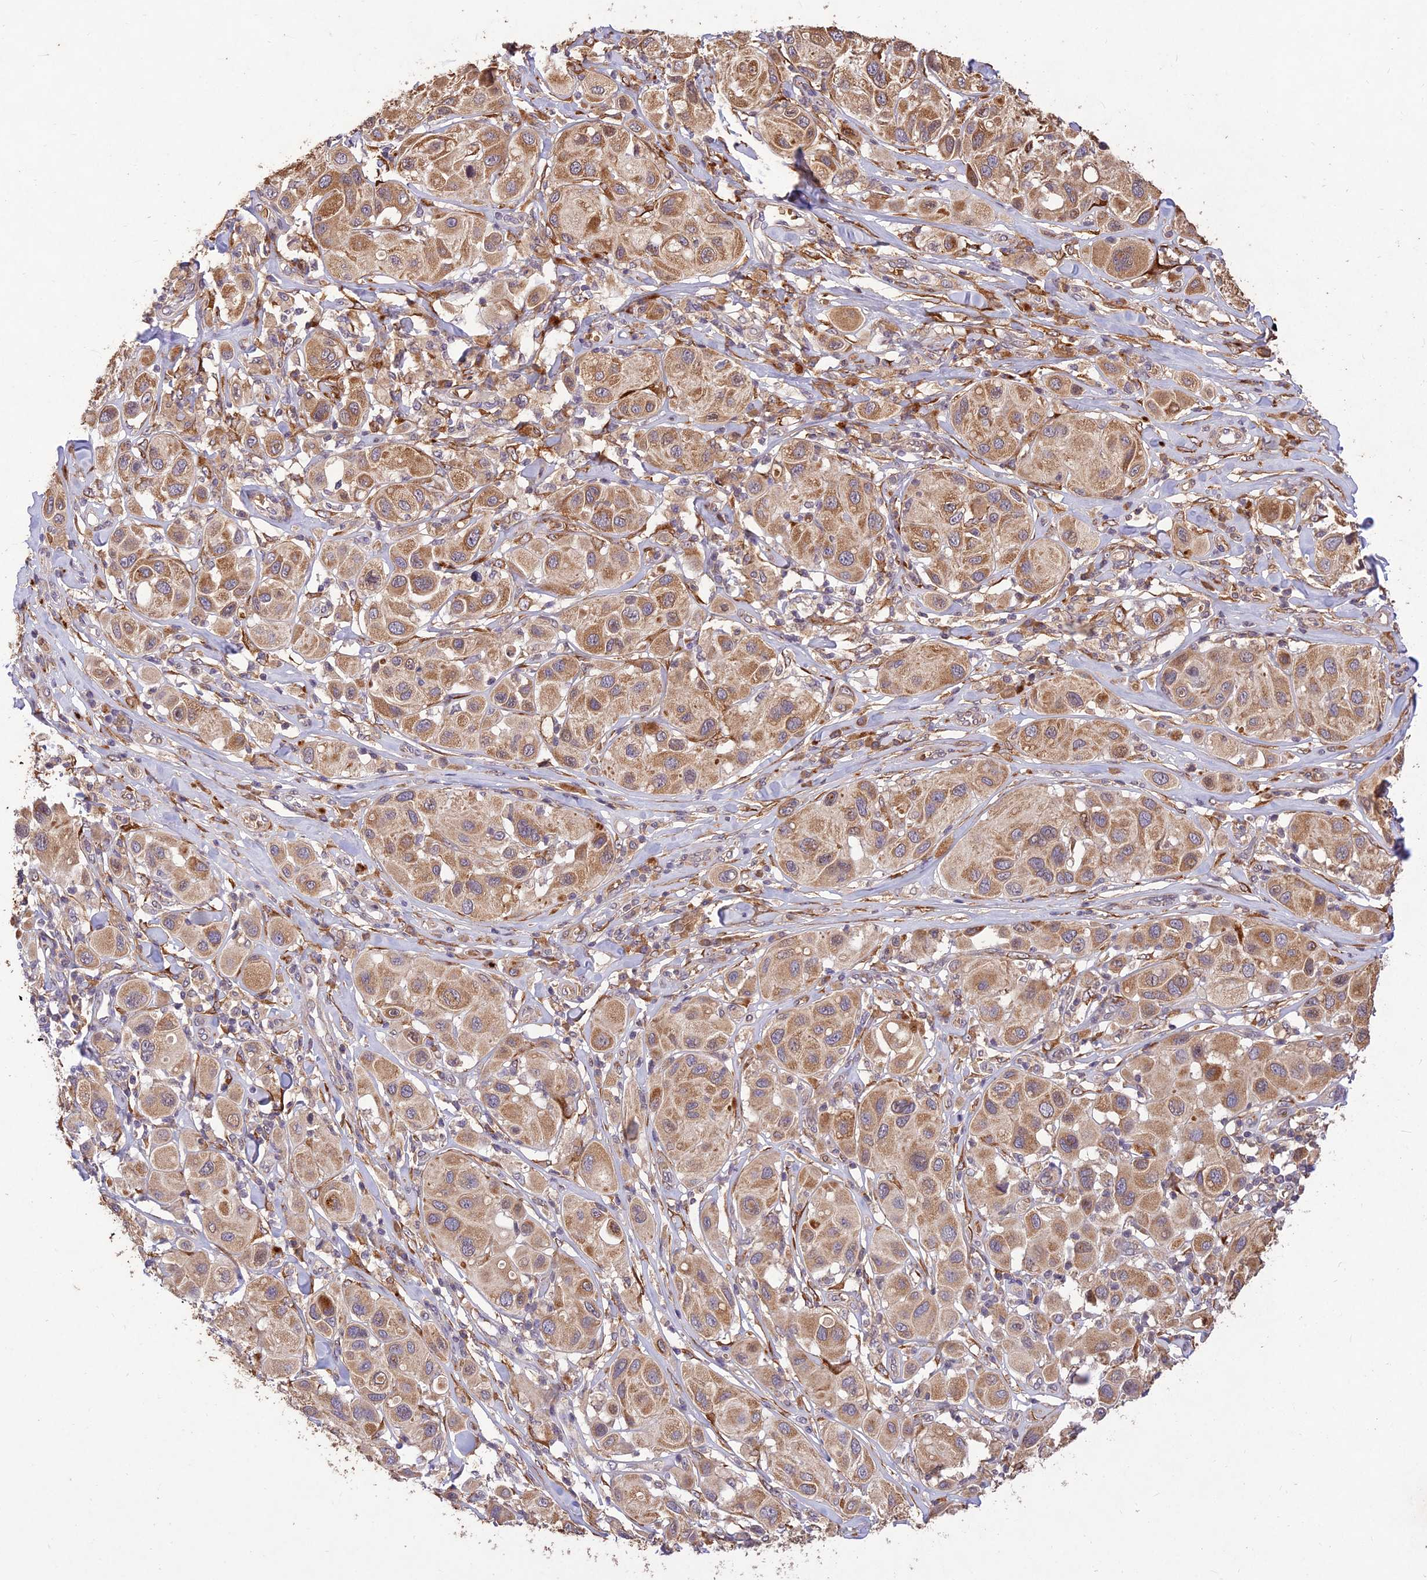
{"staining": {"intensity": "moderate", "quantity": ">75%", "location": "cytoplasmic/membranous"}, "tissue": "melanoma", "cell_type": "Tumor cells", "image_type": "cancer", "snomed": [{"axis": "morphology", "description": "Malignant melanoma, Metastatic site"}, {"axis": "topography", "description": "Skin"}], "caption": "Moderate cytoplasmic/membranous staining for a protein is appreciated in approximately >75% of tumor cells of malignant melanoma (metastatic site) using immunohistochemistry.", "gene": "PPP1R11", "patient": {"sex": "male", "age": 41}}